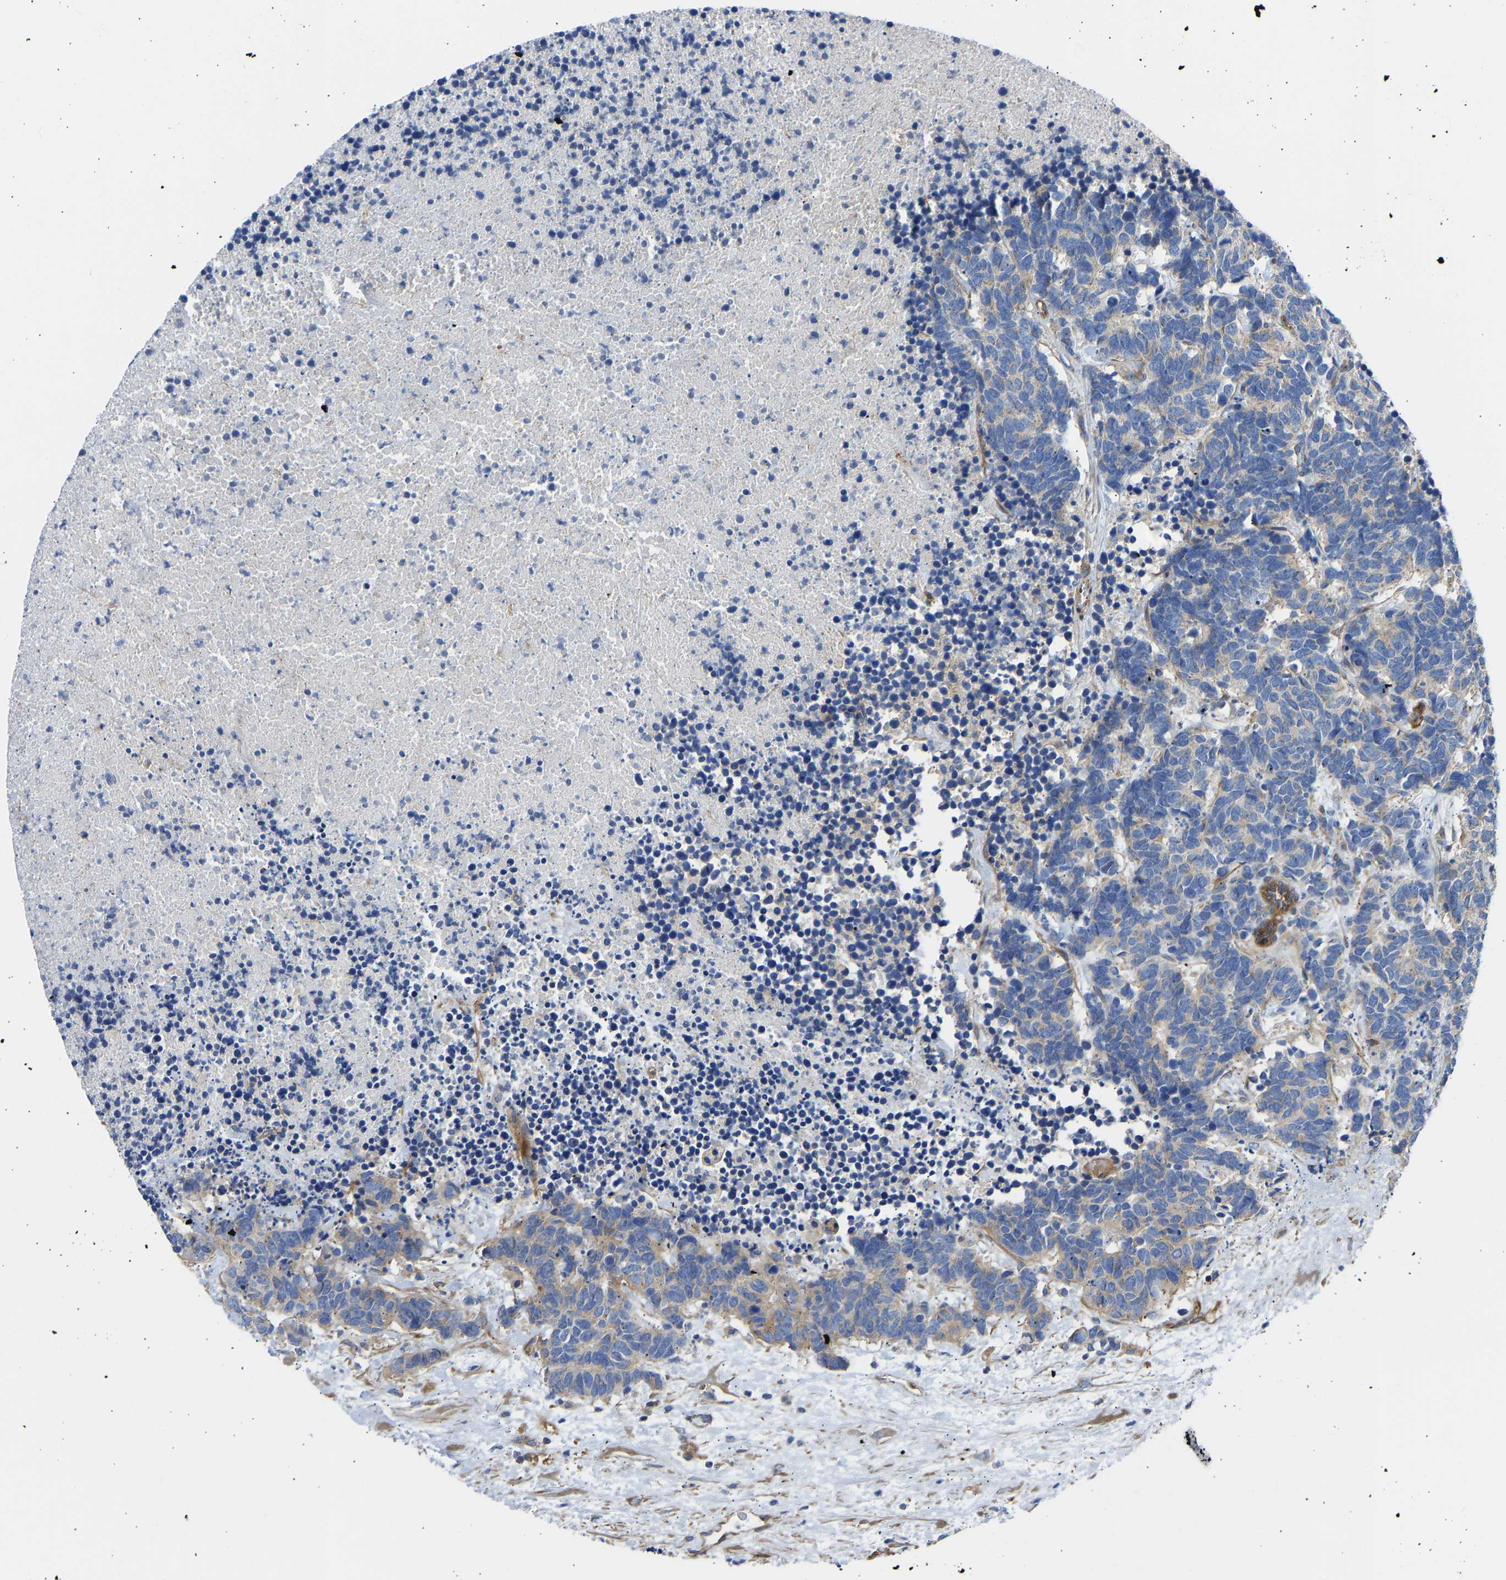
{"staining": {"intensity": "weak", "quantity": "25%-75%", "location": "cytoplasmic/membranous"}, "tissue": "carcinoid", "cell_type": "Tumor cells", "image_type": "cancer", "snomed": [{"axis": "morphology", "description": "Carcinoma, NOS"}, {"axis": "morphology", "description": "Carcinoid, malignant, NOS"}, {"axis": "topography", "description": "Urinary bladder"}], "caption": "Carcinoid was stained to show a protein in brown. There is low levels of weak cytoplasmic/membranous positivity in about 25%-75% of tumor cells. (DAB = brown stain, brightfield microscopy at high magnification).", "gene": "MYO1C", "patient": {"sex": "male", "age": 57}}